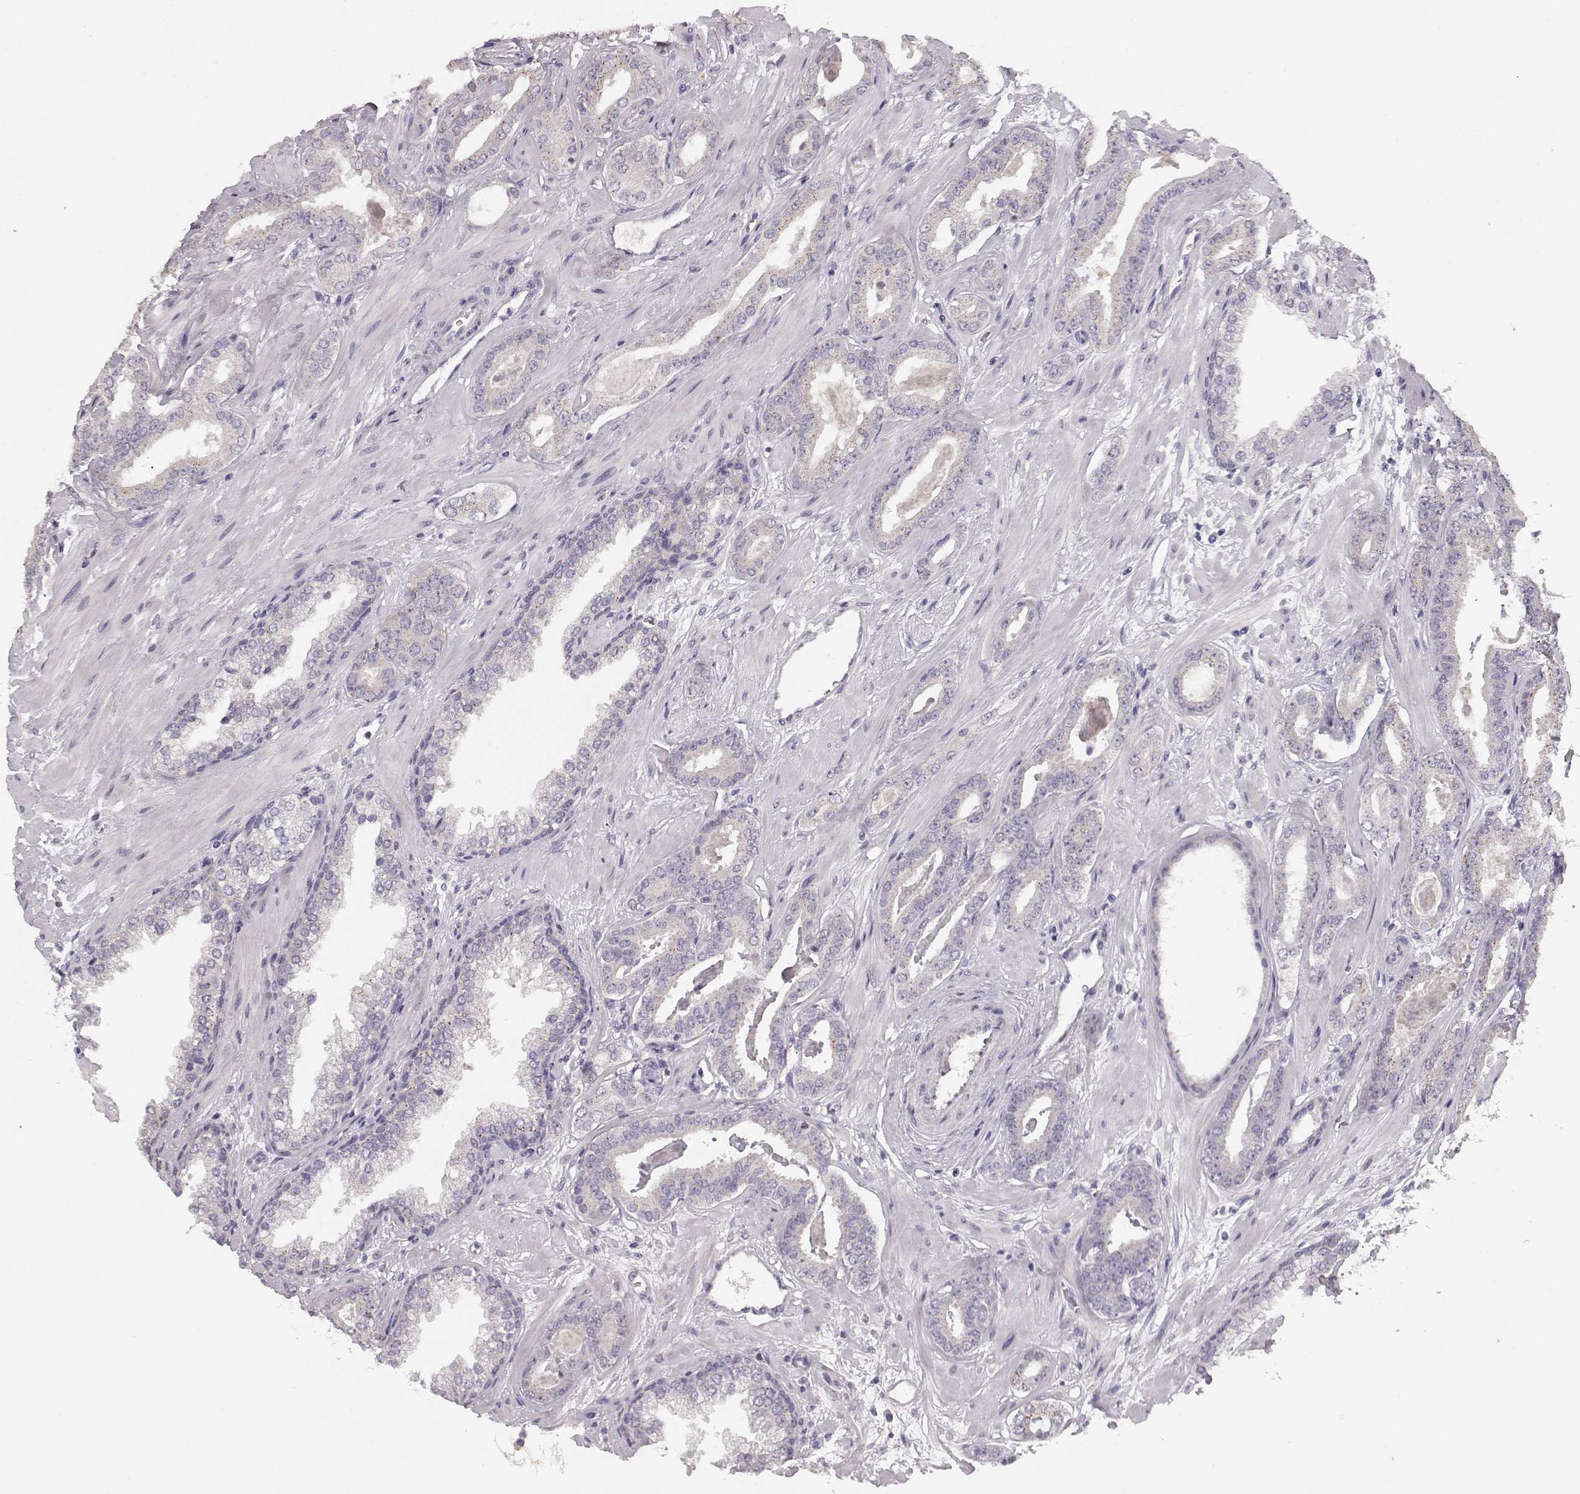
{"staining": {"intensity": "negative", "quantity": "none", "location": "none"}, "tissue": "prostate cancer", "cell_type": "Tumor cells", "image_type": "cancer", "snomed": [{"axis": "morphology", "description": "Adenocarcinoma, Low grade"}, {"axis": "topography", "description": "Prostate"}], "caption": "DAB (3,3'-diaminobenzidine) immunohistochemical staining of prostate cancer displays no significant positivity in tumor cells.", "gene": "BFSP2", "patient": {"sex": "male", "age": 61}}